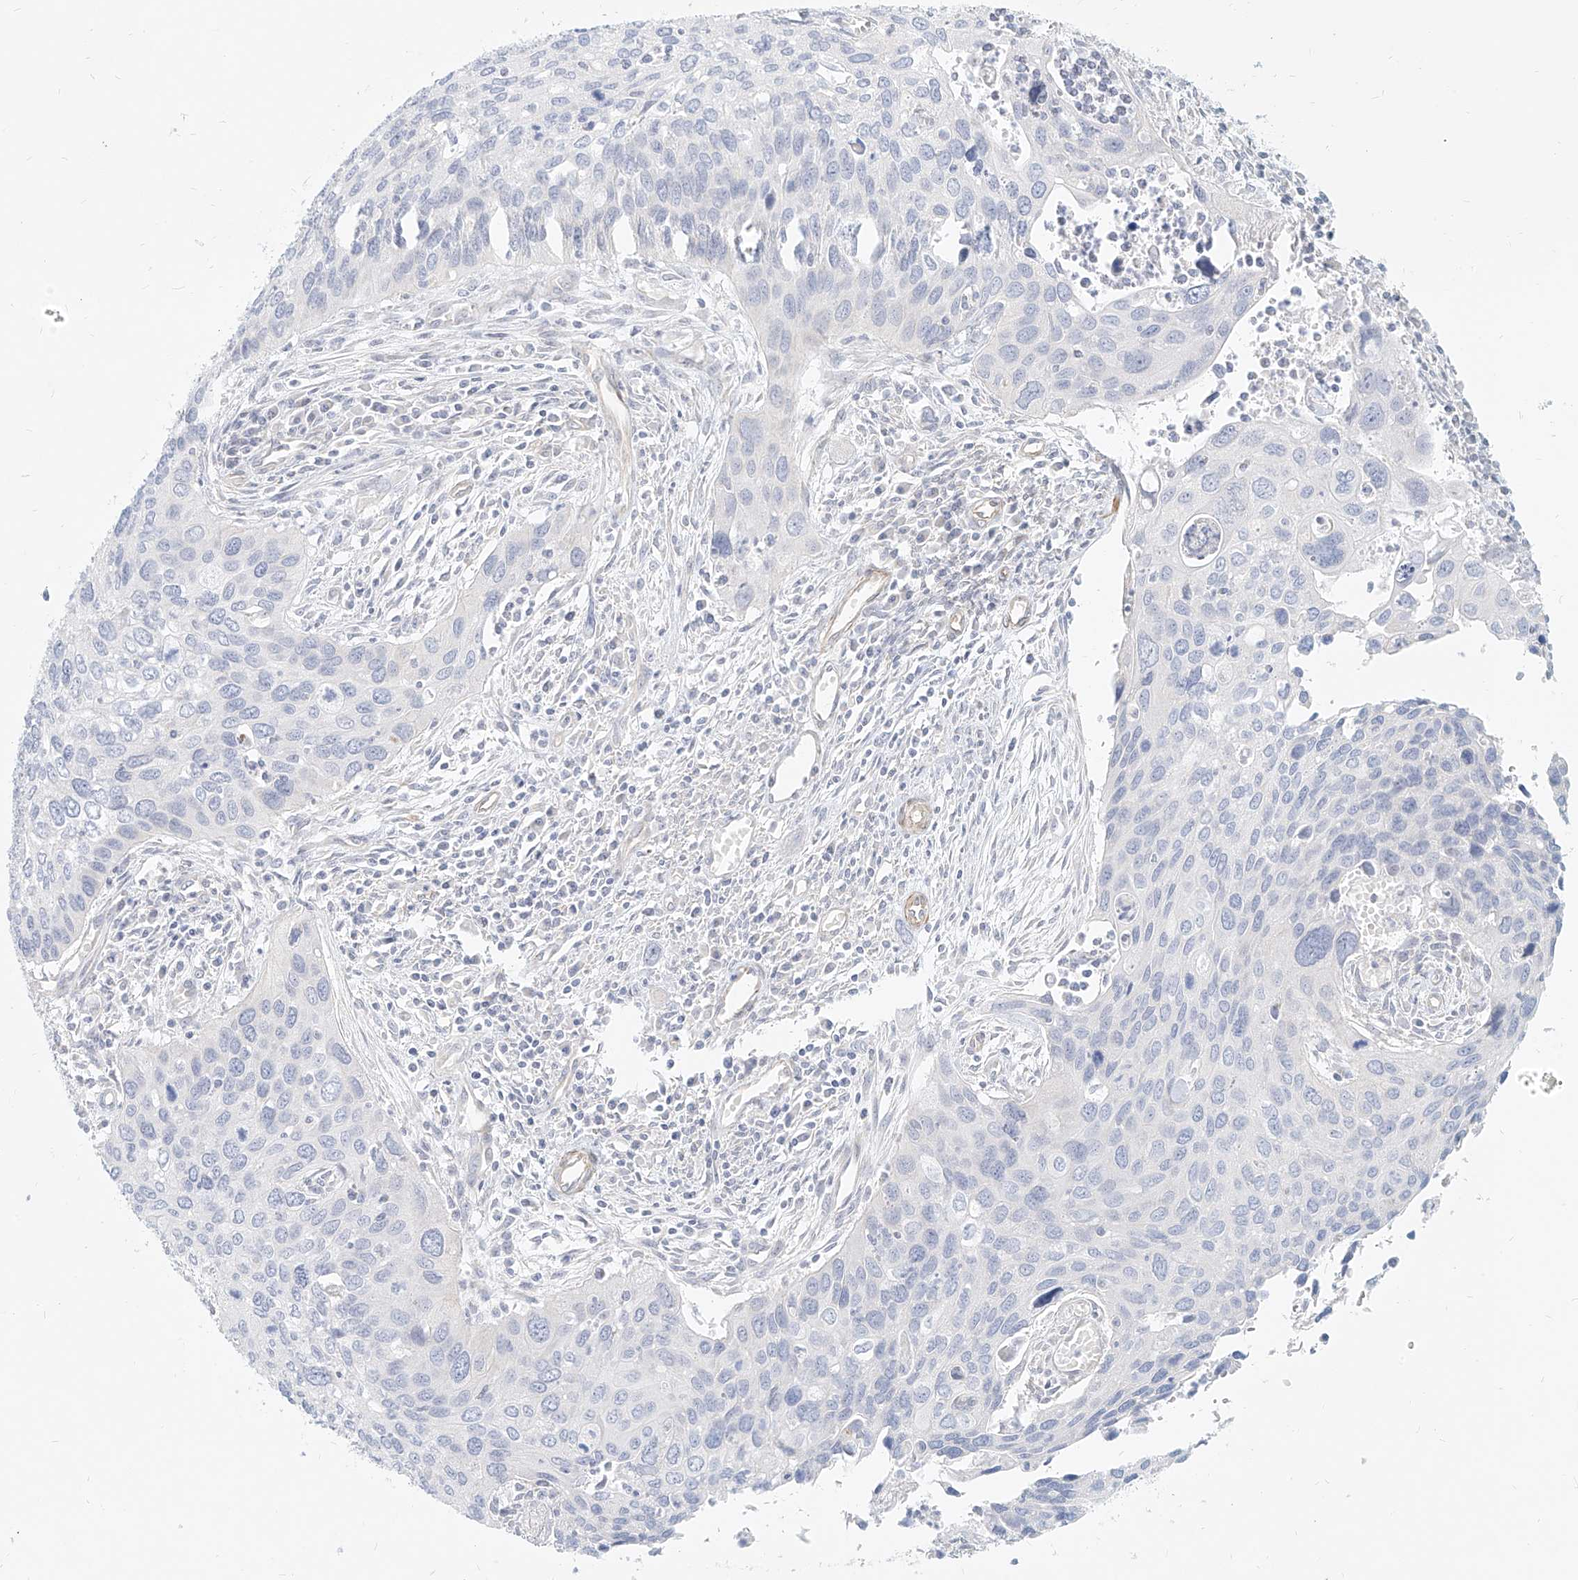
{"staining": {"intensity": "negative", "quantity": "none", "location": "none"}, "tissue": "cervical cancer", "cell_type": "Tumor cells", "image_type": "cancer", "snomed": [{"axis": "morphology", "description": "Squamous cell carcinoma, NOS"}, {"axis": "topography", "description": "Cervix"}], "caption": "Immunohistochemistry (IHC) of cervical cancer (squamous cell carcinoma) exhibits no staining in tumor cells.", "gene": "ITPKB", "patient": {"sex": "female", "age": 55}}